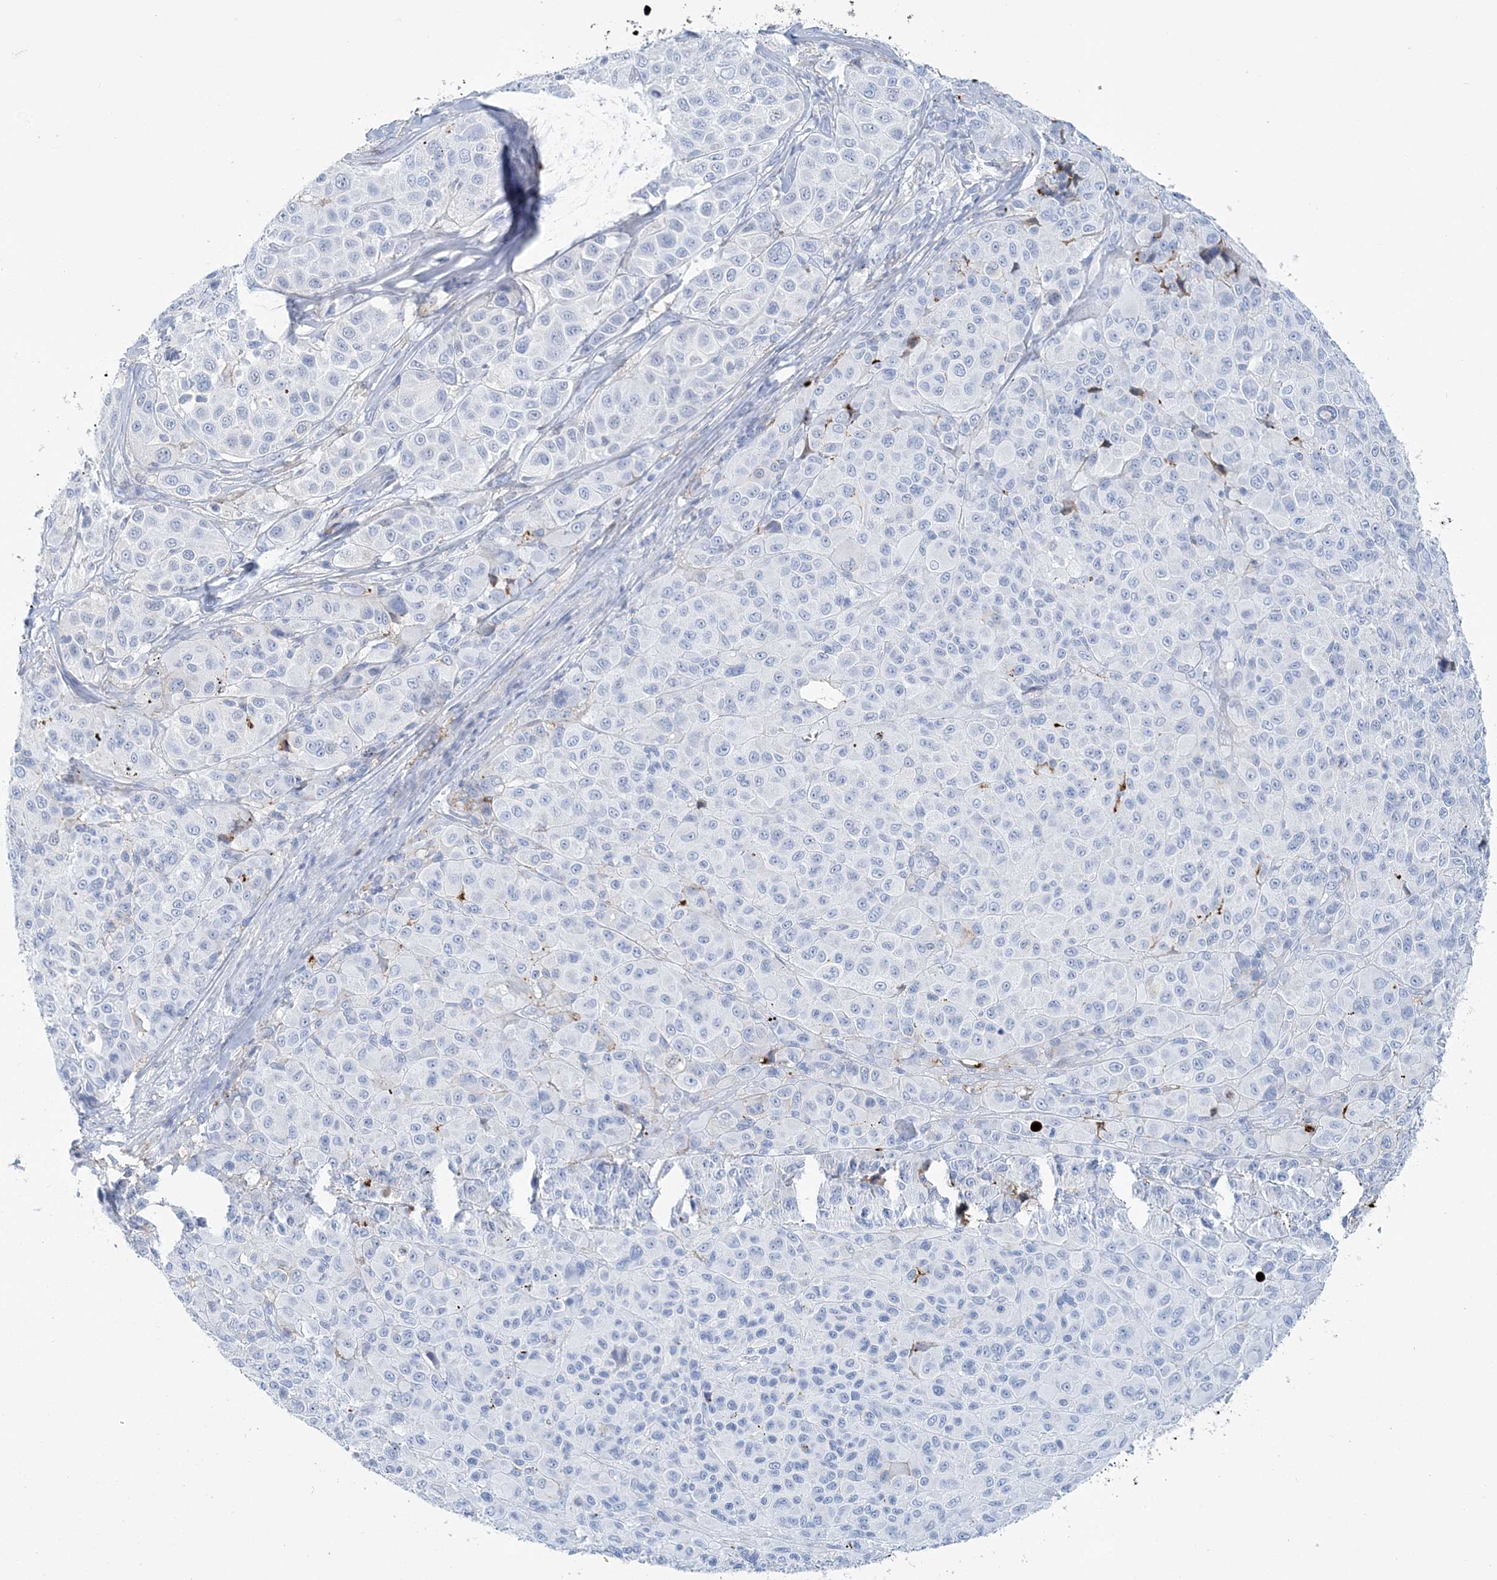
{"staining": {"intensity": "negative", "quantity": "none", "location": "none"}, "tissue": "melanoma", "cell_type": "Tumor cells", "image_type": "cancer", "snomed": [{"axis": "morphology", "description": "Malignant melanoma, NOS"}, {"axis": "topography", "description": "Skin of trunk"}], "caption": "This is an IHC photomicrograph of melanoma. There is no expression in tumor cells.", "gene": "NKX6-1", "patient": {"sex": "male", "age": 71}}